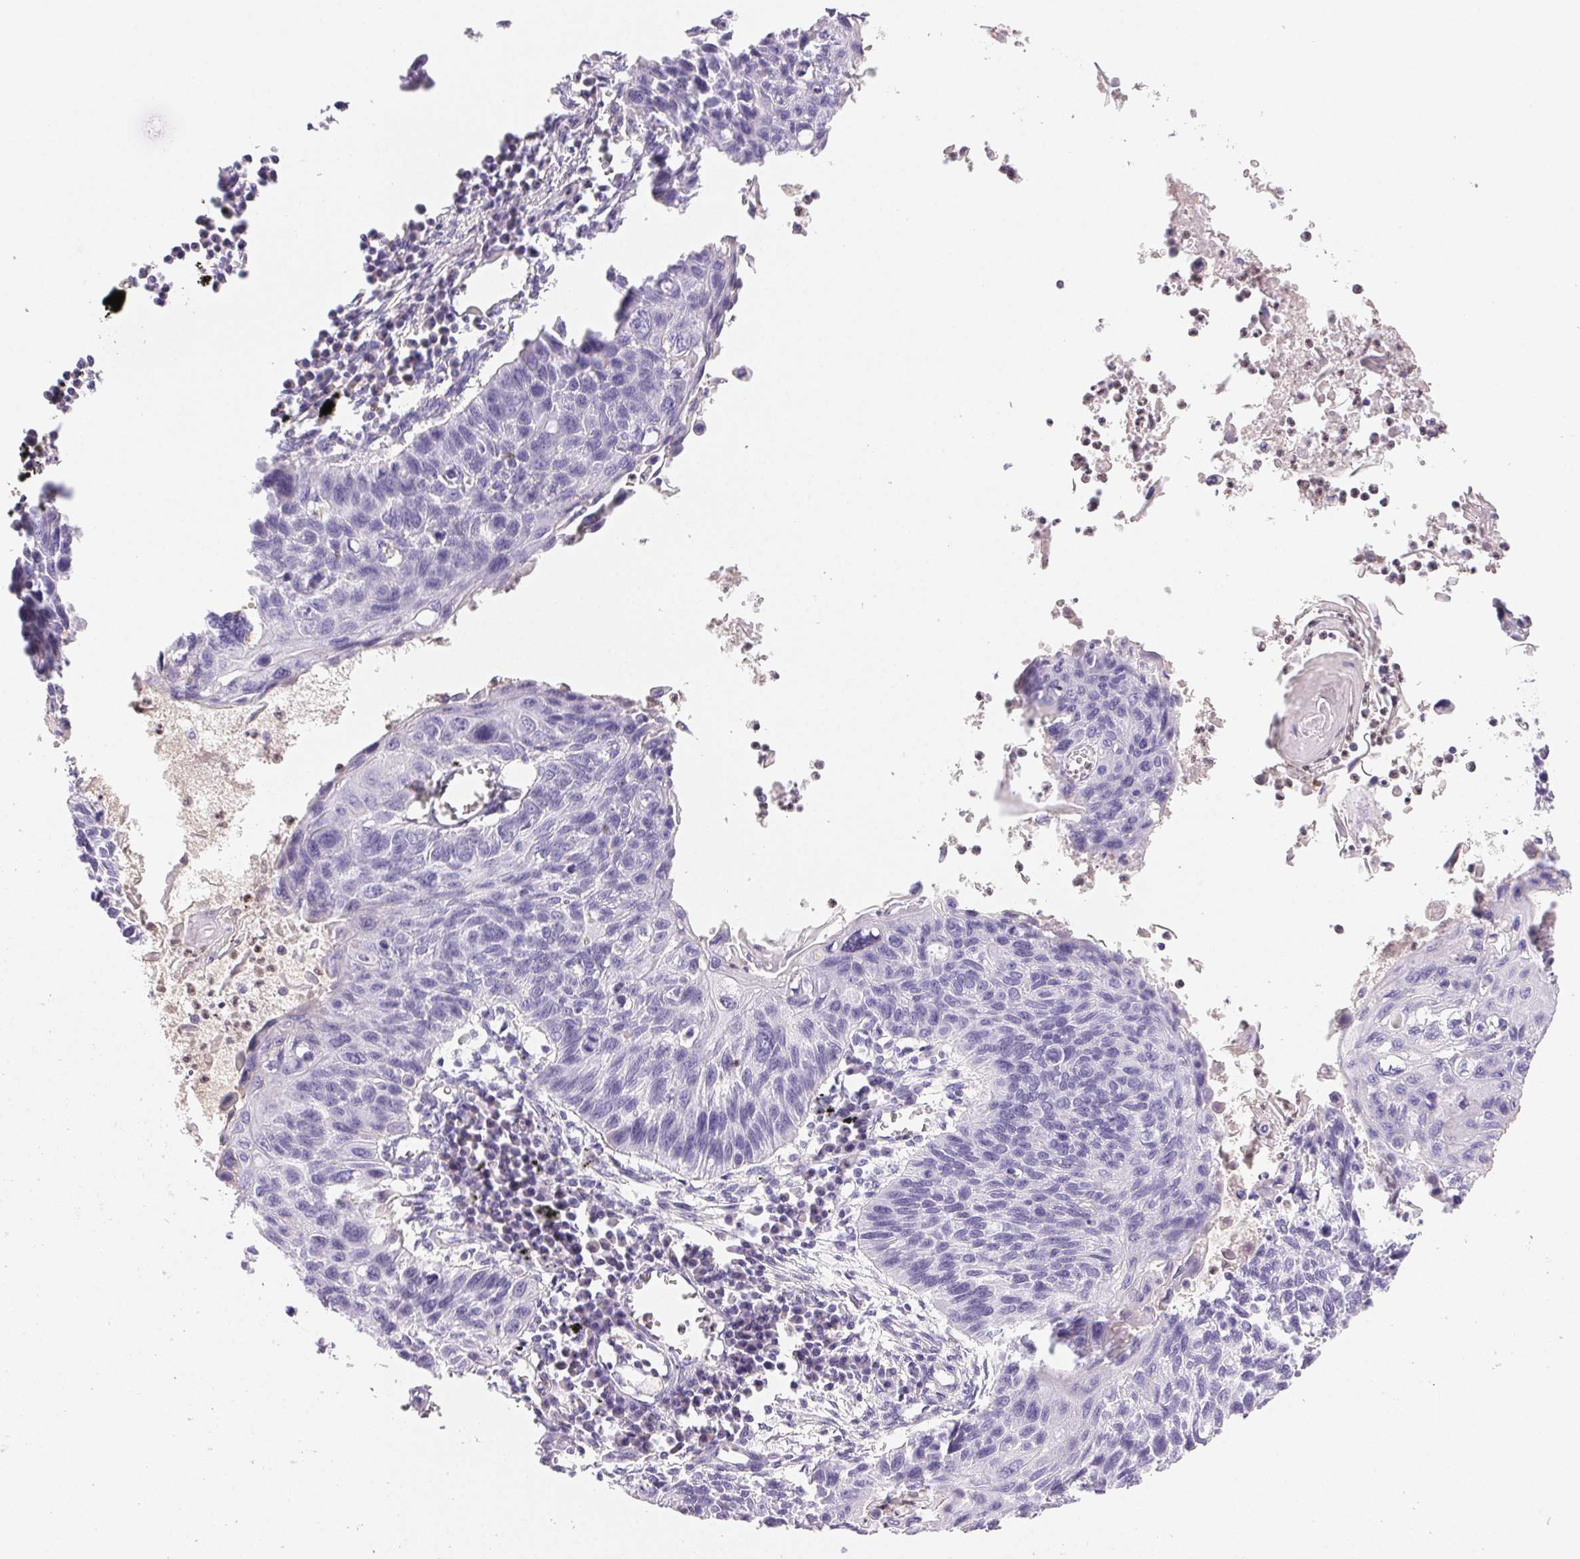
{"staining": {"intensity": "negative", "quantity": "none", "location": "none"}, "tissue": "lung cancer", "cell_type": "Tumor cells", "image_type": "cancer", "snomed": [{"axis": "morphology", "description": "Squamous cell carcinoma, NOS"}, {"axis": "topography", "description": "Lung"}], "caption": "Image shows no significant protein positivity in tumor cells of squamous cell carcinoma (lung).", "gene": "PADI4", "patient": {"sex": "male", "age": 78}}